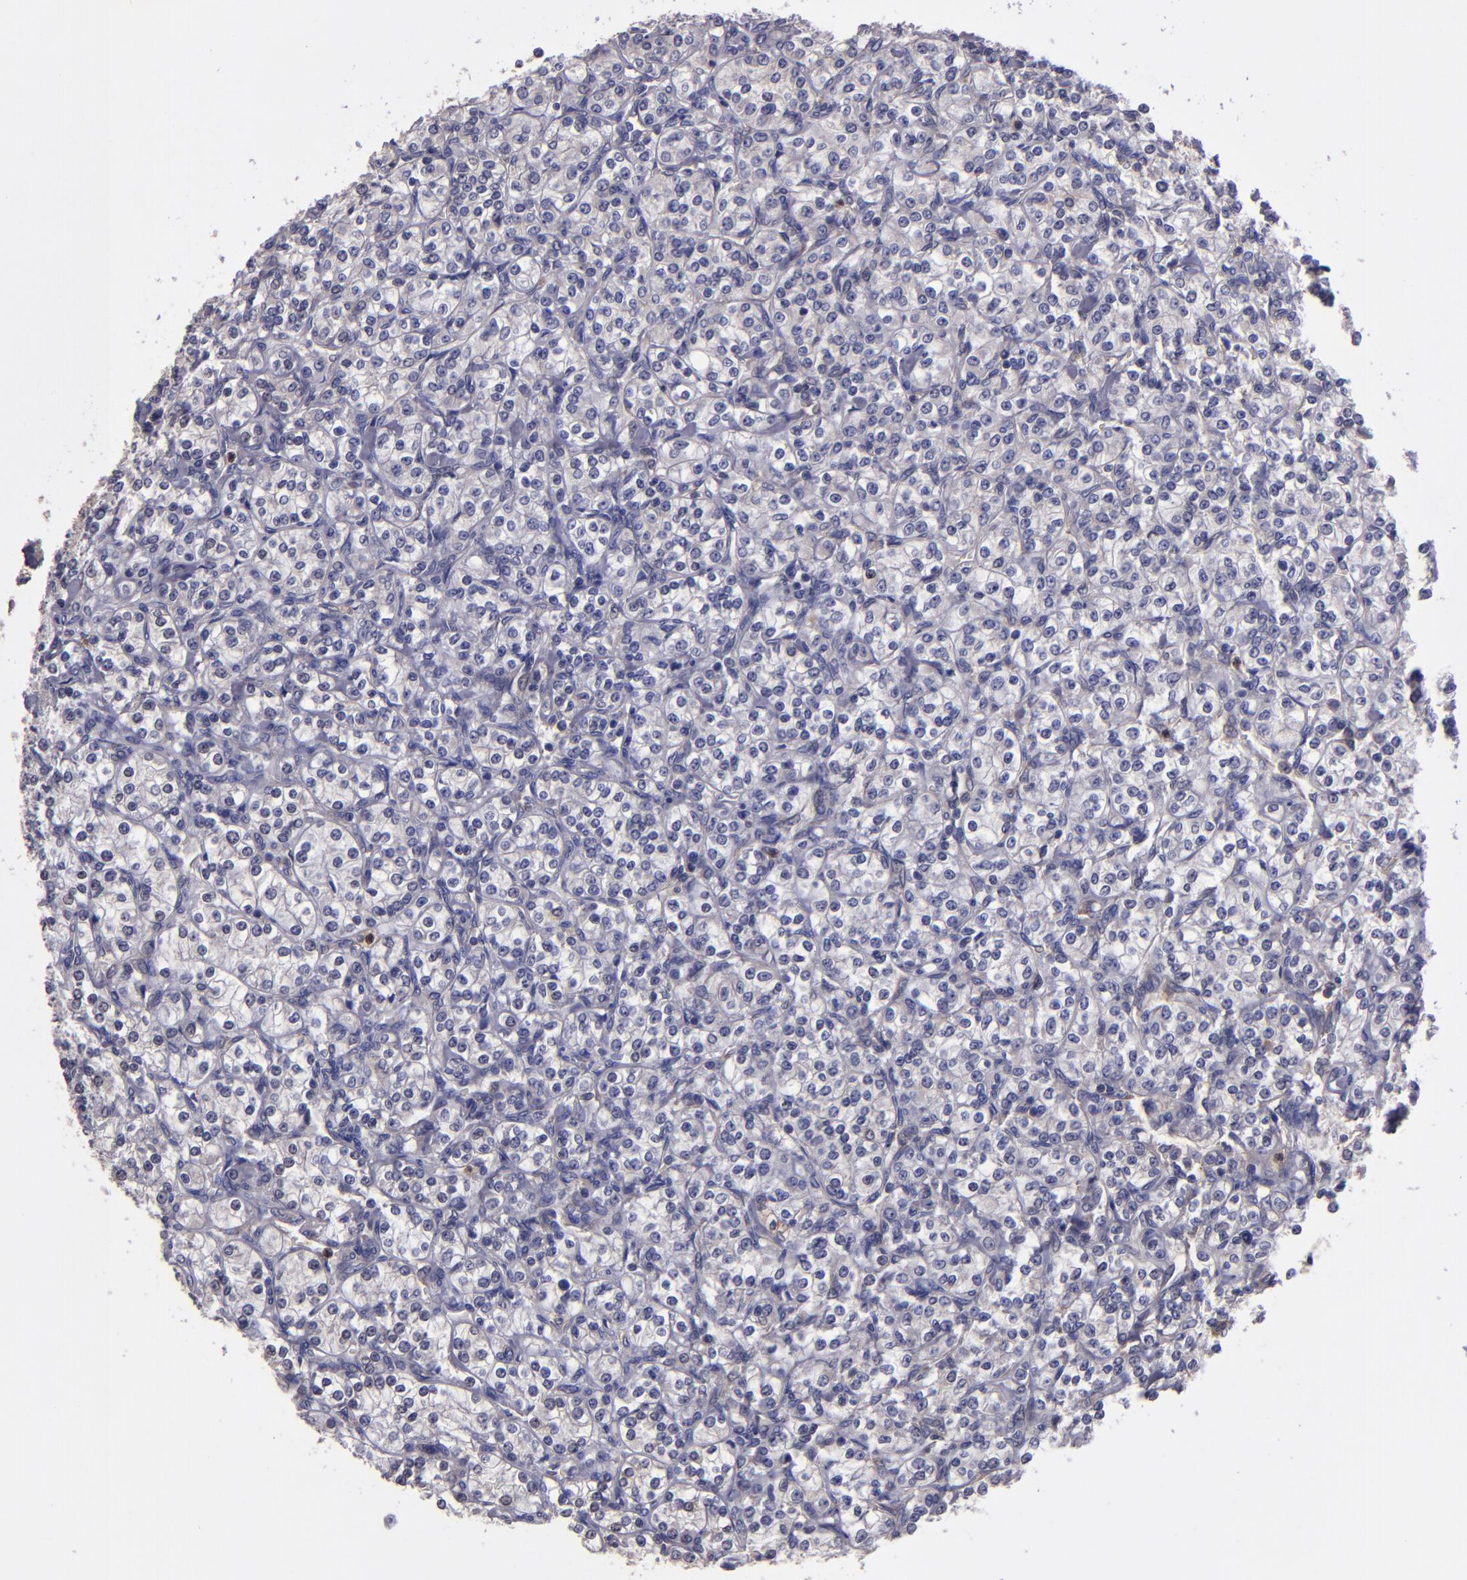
{"staining": {"intensity": "weak", "quantity": "25%-75%", "location": "cytoplasmic/membranous"}, "tissue": "renal cancer", "cell_type": "Tumor cells", "image_type": "cancer", "snomed": [{"axis": "morphology", "description": "Adenocarcinoma, NOS"}, {"axis": "topography", "description": "Kidney"}], "caption": "Weak cytoplasmic/membranous staining is identified in approximately 25%-75% of tumor cells in adenocarcinoma (renal).", "gene": "CARS1", "patient": {"sex": "male", "age": 77}}